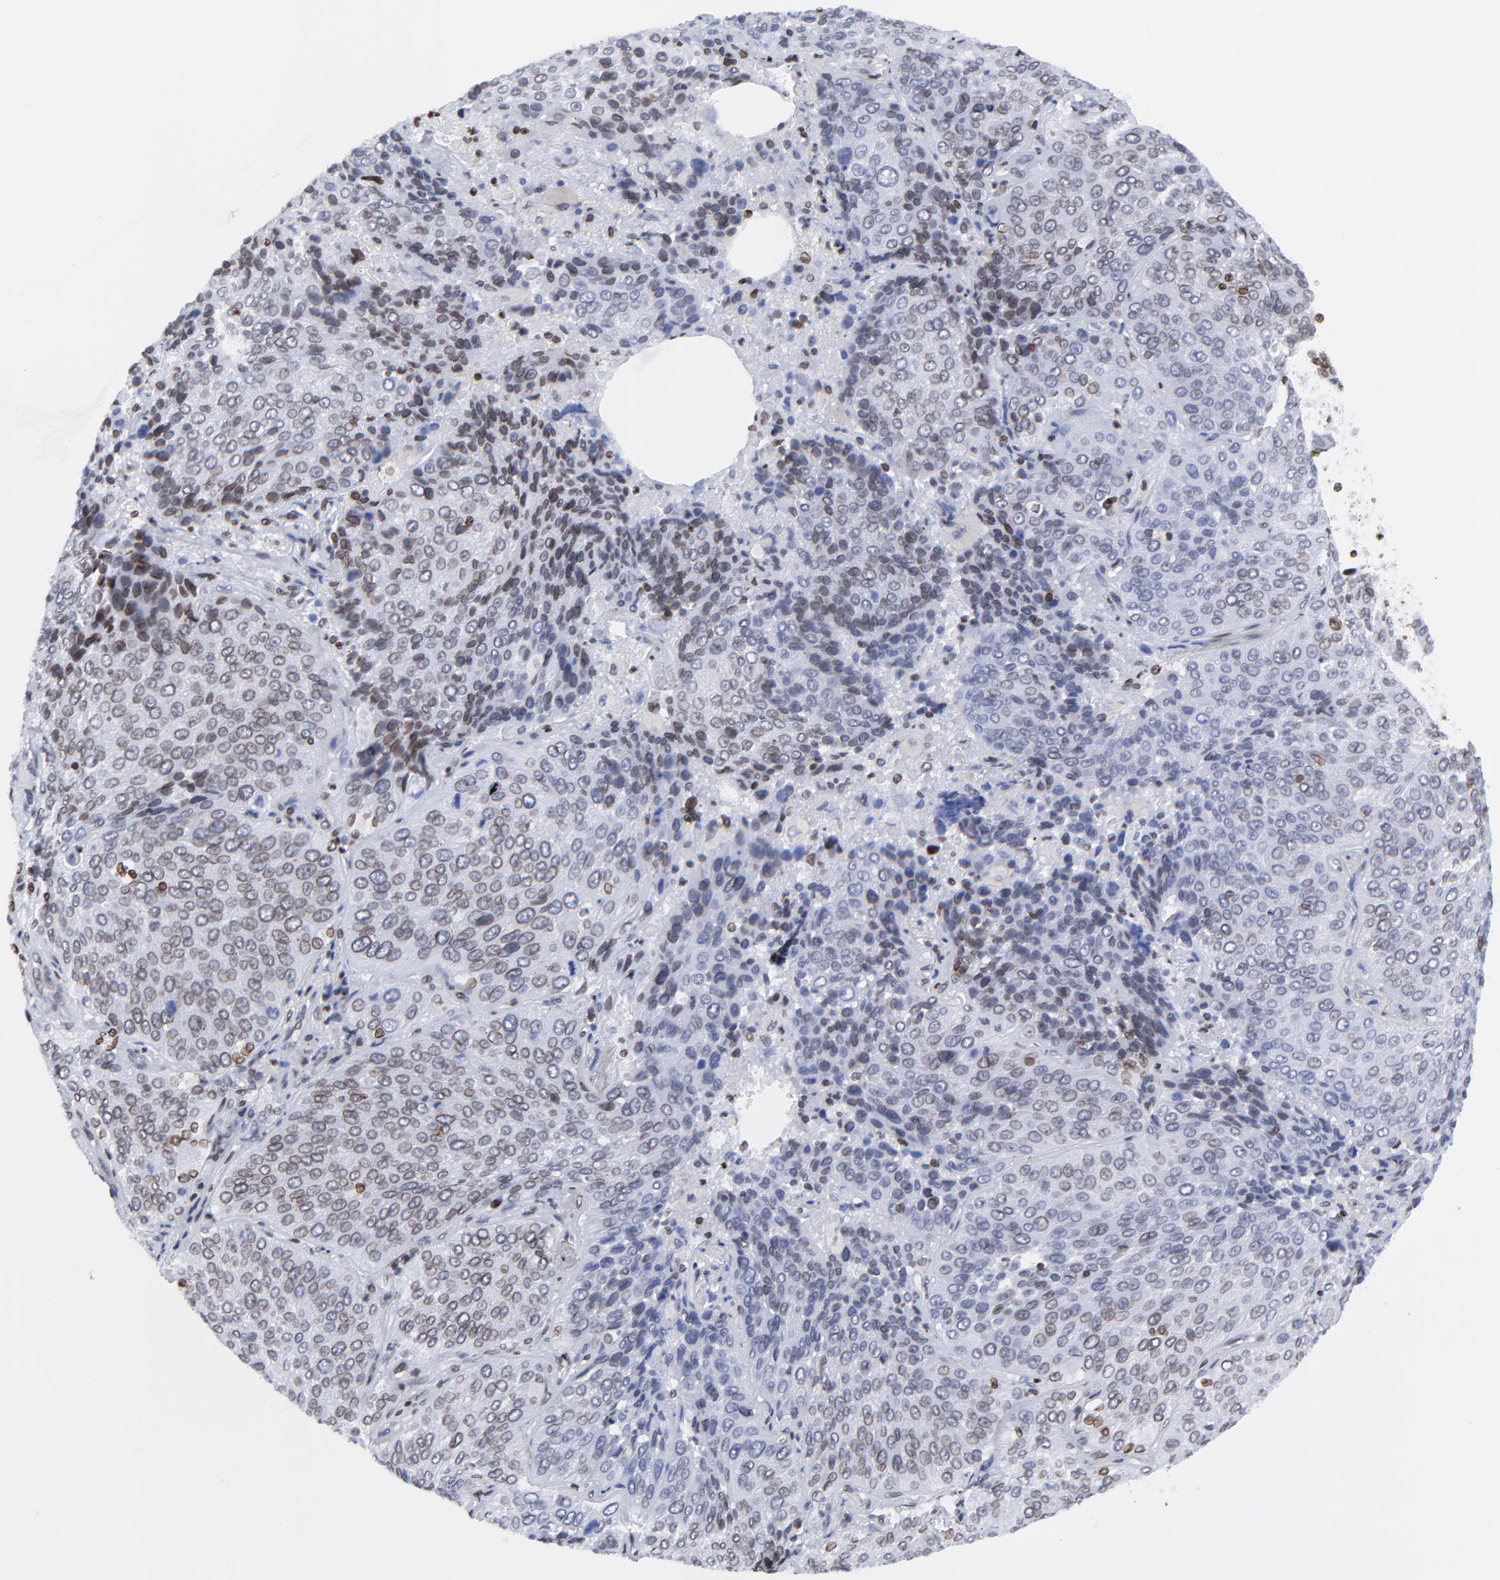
{"staining": {"intensity": "weak", "quantity": "<25%", "location": "cytoplasmic/membranous,nuclear"}, "tissue": "lung cancer", "cell_type": "Tumor cells", "image_type": "cancer", "snomed": [{"axis": "morphology", "description": "Squamous cell carcinoma, NOS"}, {"axis": "topography", "description": "Lung"}], "caption": "Lung cancer stained for a protein using IHC displays no staining tumor cells.", "gene": "THAP7", "patient": {"sex": "male", "age": 54}}